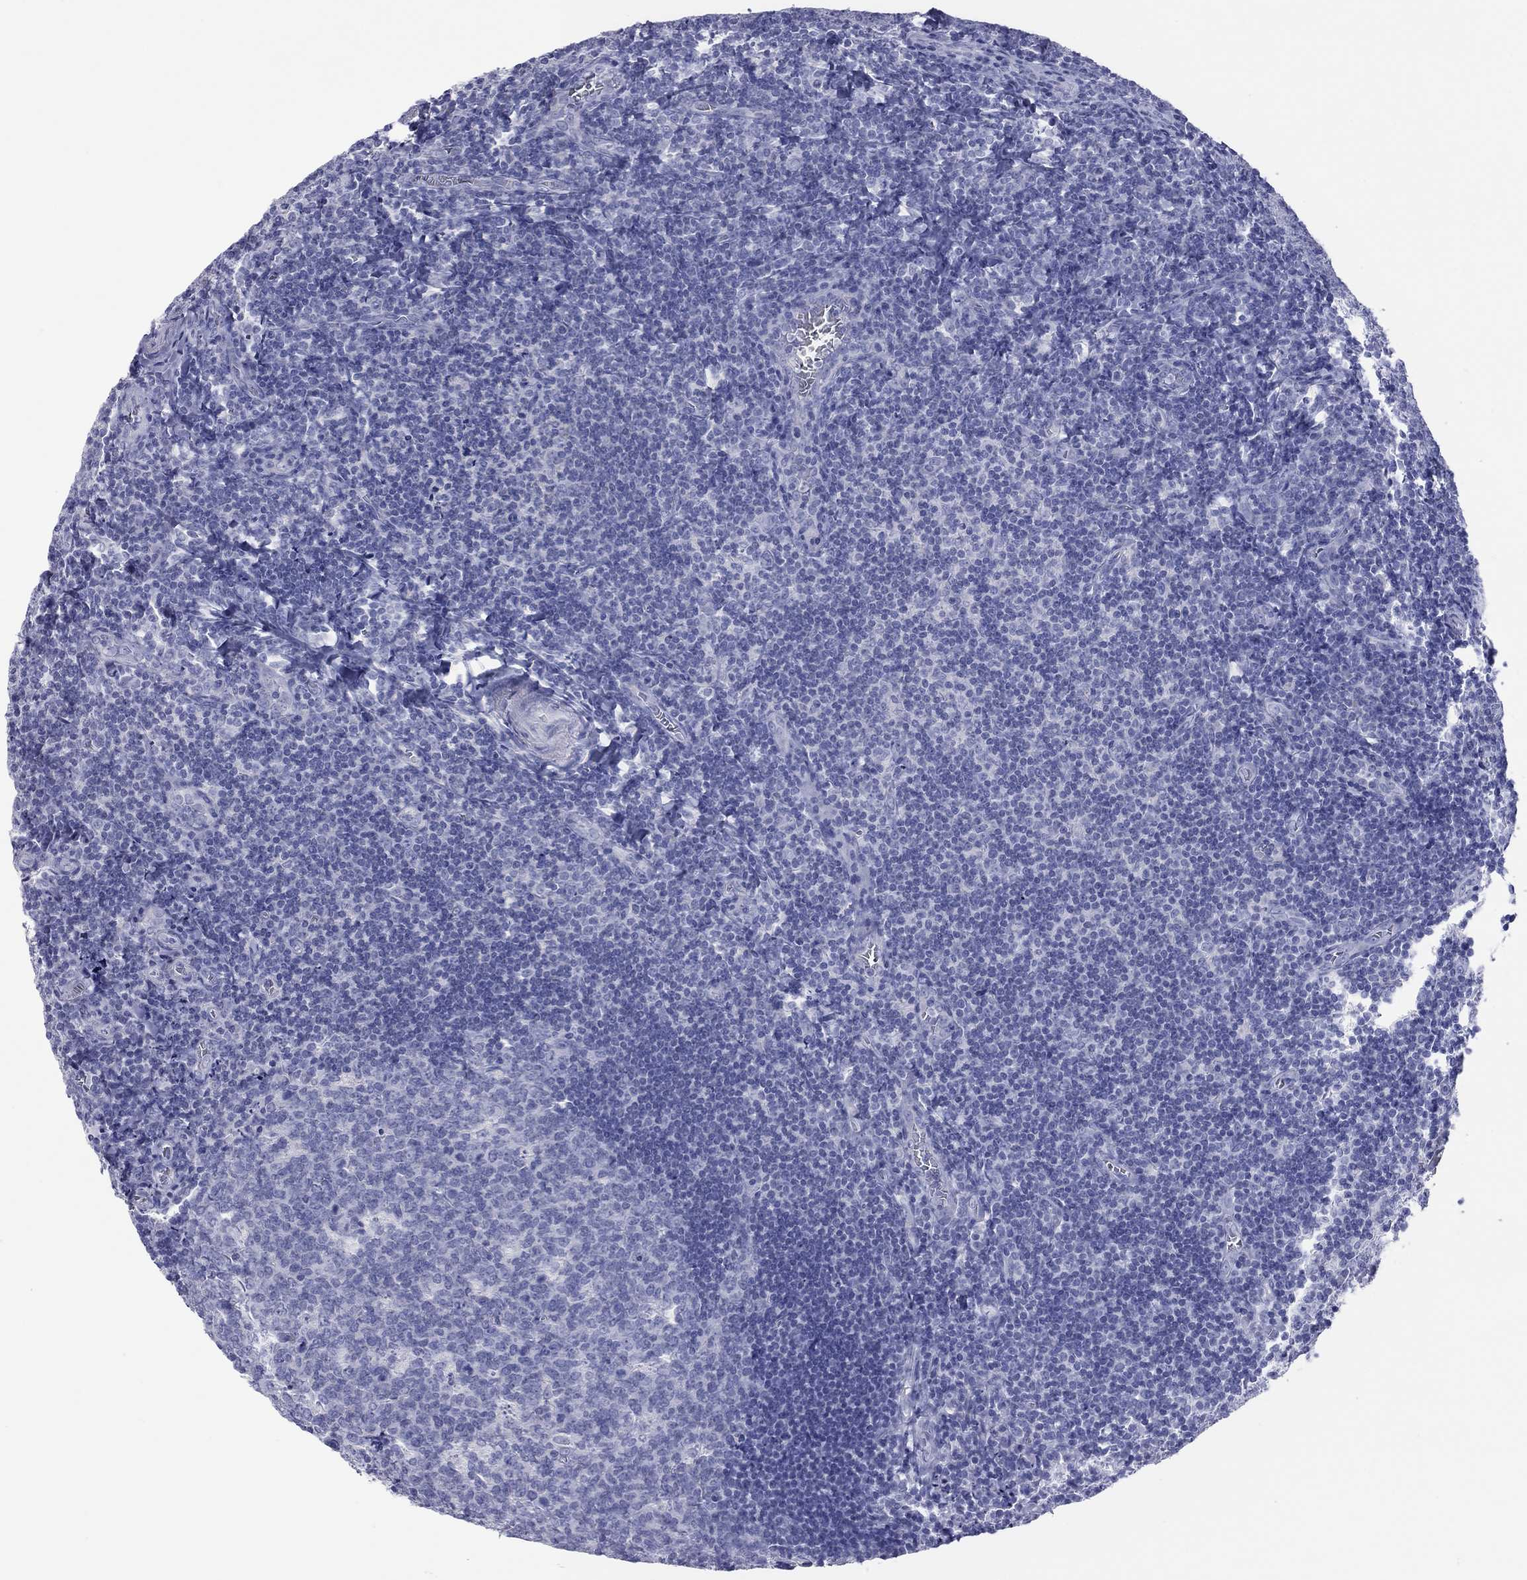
{"staining": {"intensity": "negative", "quantity": "none", "location": "none"}, "tissue": "tonsil", "cell_type": "Germinal center cells", "image_type": "normal", "snomed": [{"axis": "morphology", "description": "Normal tissue, NOS"}, {"axis": "morphology", "description": "Inflammation, NOS"}, {"axis": "topography", "description": "Tonsil"}], "caption": "There is no significant expression in germinal center cells of tonsil. Nuclei are stained in blue.", "gene": "VSIG10", "patient": {"sex": "female", "age": 31}}